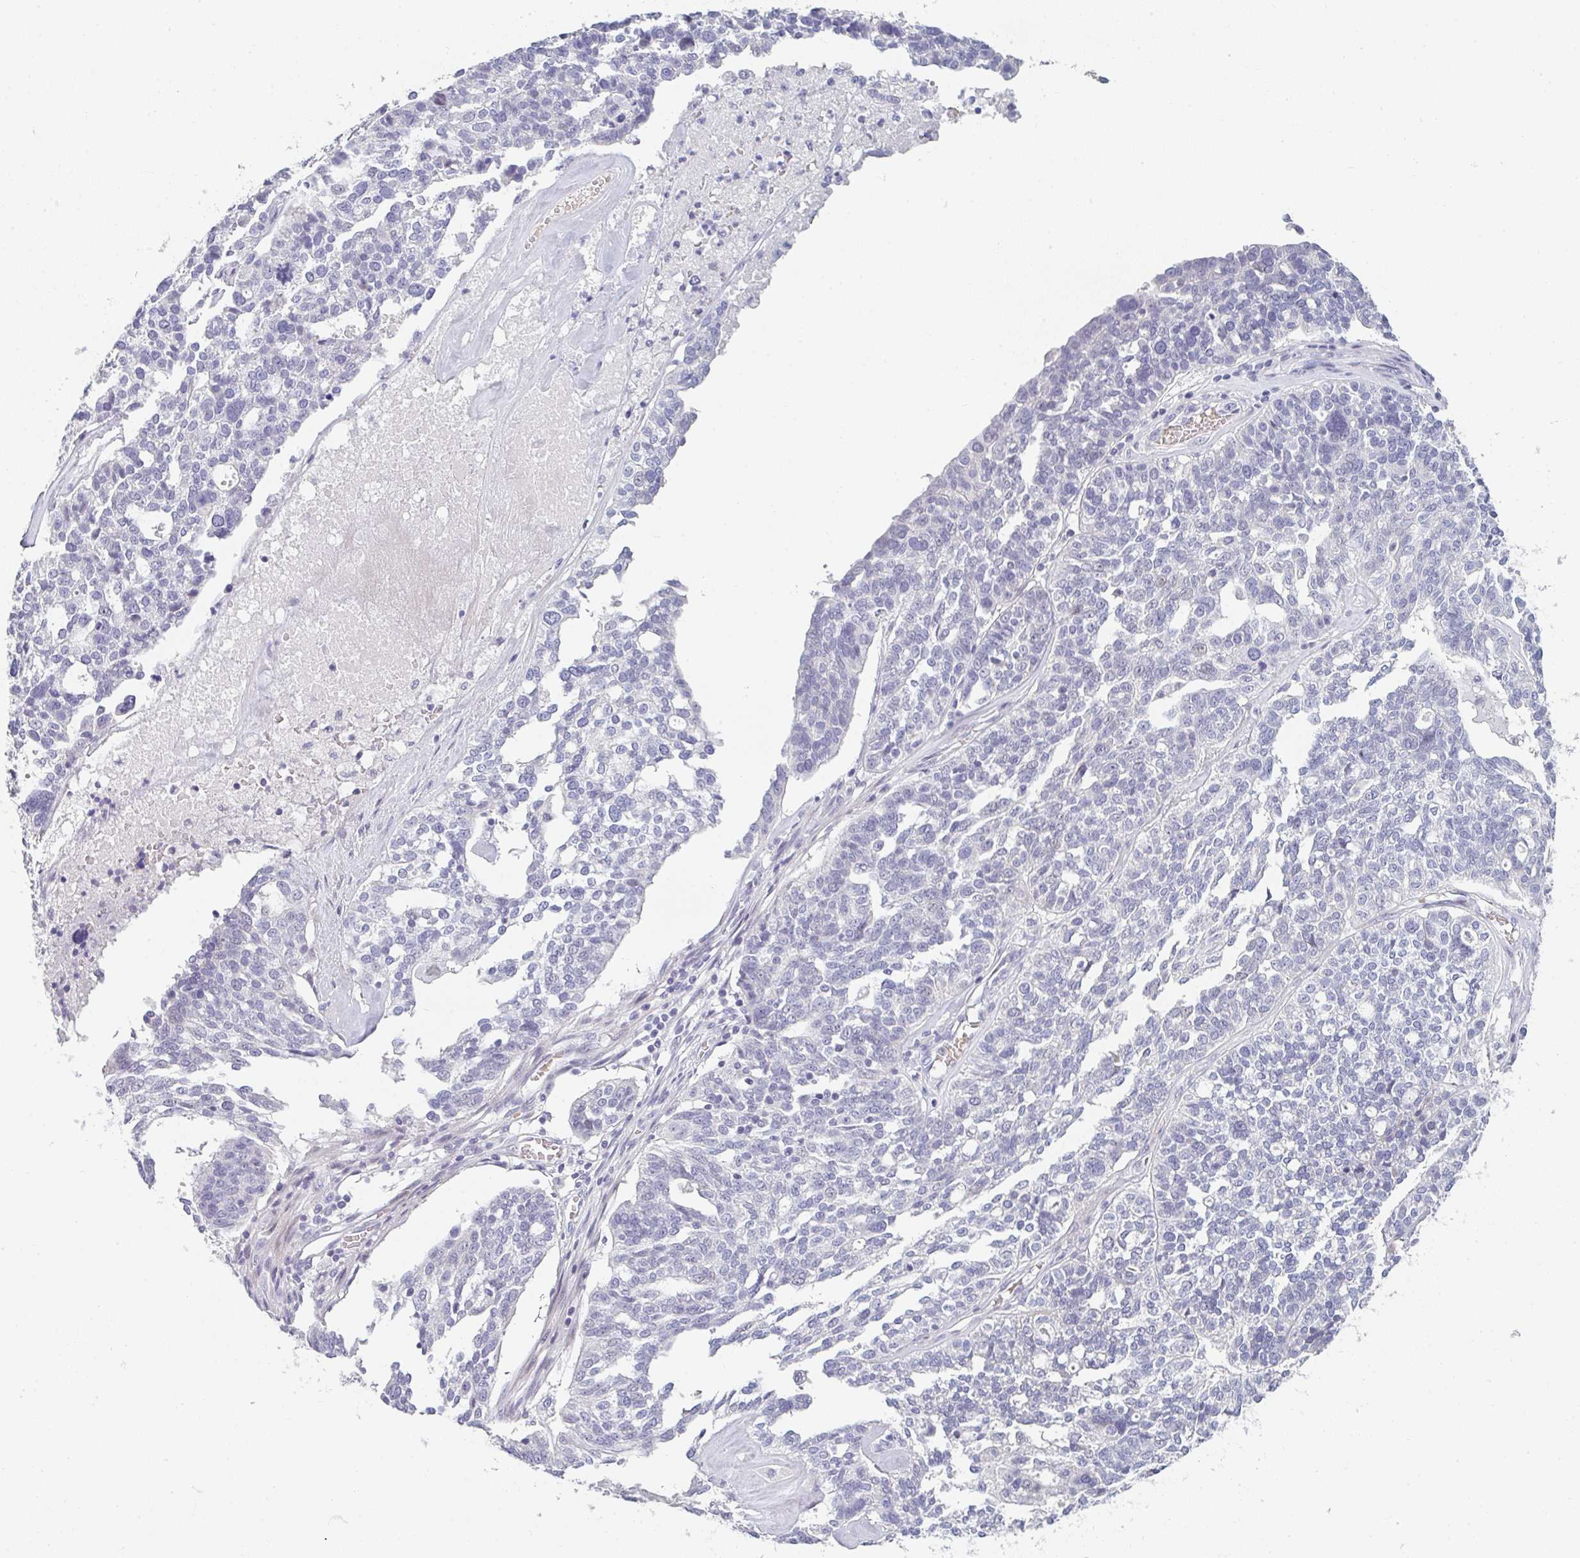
{"staining": {"intensity": "negative", "quantity": "none", "location": "none"}, "tissue": "ovarian cancer", "cell_type": "Tumor cells", "image_type": "cancer", "snomed": [{"axis": "morphology", "description": "Cystadenocarcinoma, serous, NOS"}, {"axis": "topography", "description": "Ovary"}], "caption": "The histopathology image exhibits no staining of tumor cells in ovarian serous cystadenocarcinoma. (DAB immunohistochemistry (IHC), high magnification).", "gene": "NEU2", "patient": {"sex": "female", "age": 59}}